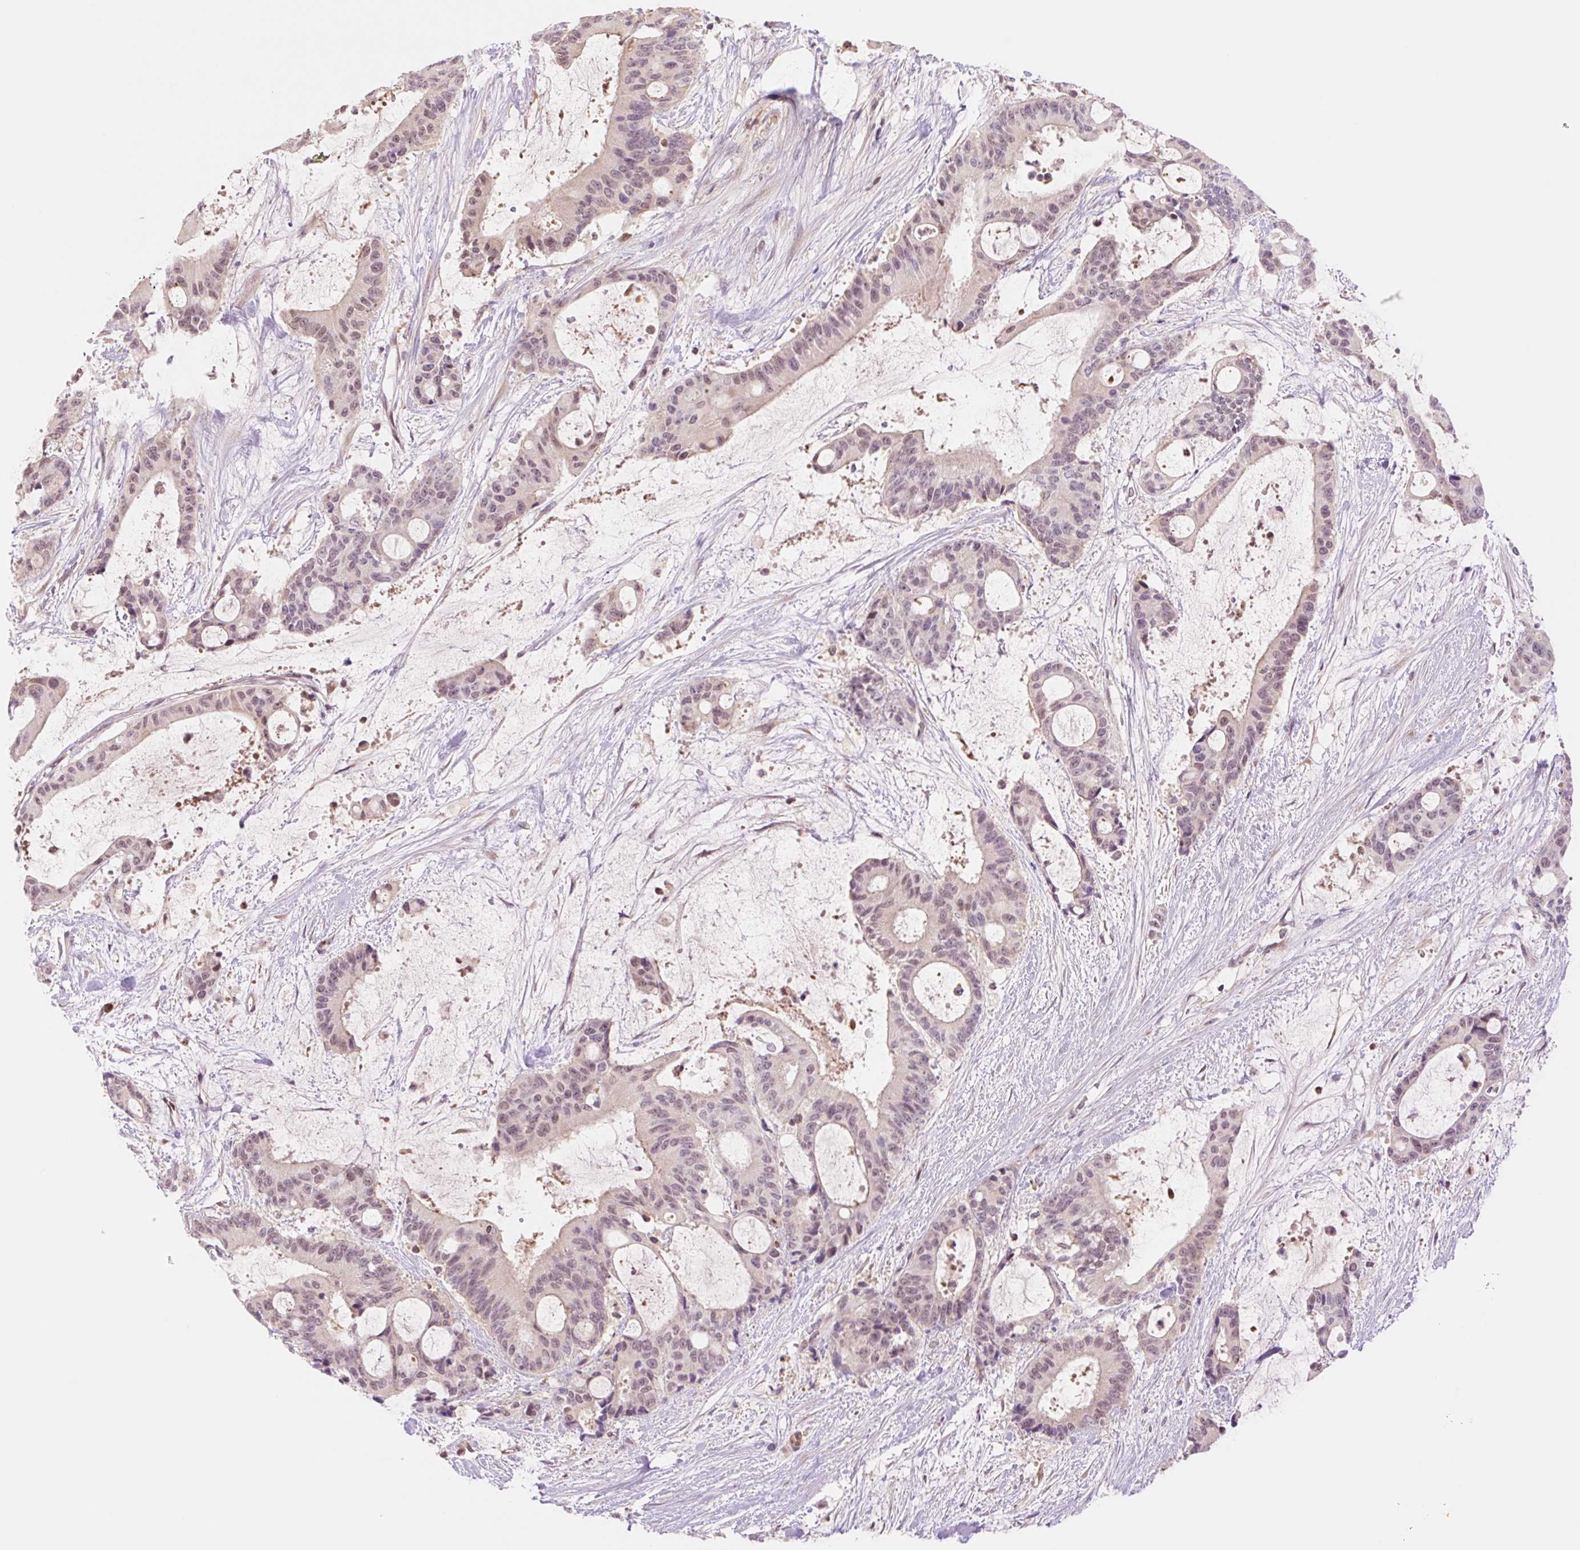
{"staining": {"intensity": "weak", "quantity": ">75%", "location": "nuclear"}, "tissue": "liver cancer", "cell_type": "Tumor cells", "image_type": "cancer", "snomed": [{"axis": "morphology", "description": "Normal tissue, NOS"}, {"axis": "morphology", "description": "Cholangiocarcinoma"}, {"axis": "topography", "description": "Liver"}, {"axis": "topography", "description": "Peripheral nerve tissue"}], "caption": "Liver cholangiocarcinoma stained with DAB (3,3'-diaminobenzidine) immunohistochemistry exhibits low levels of weak nuclear expression in about >75% of tumor cells.", "gene": "HEBP1", "patient": {"sex": "female", "age": 73}}